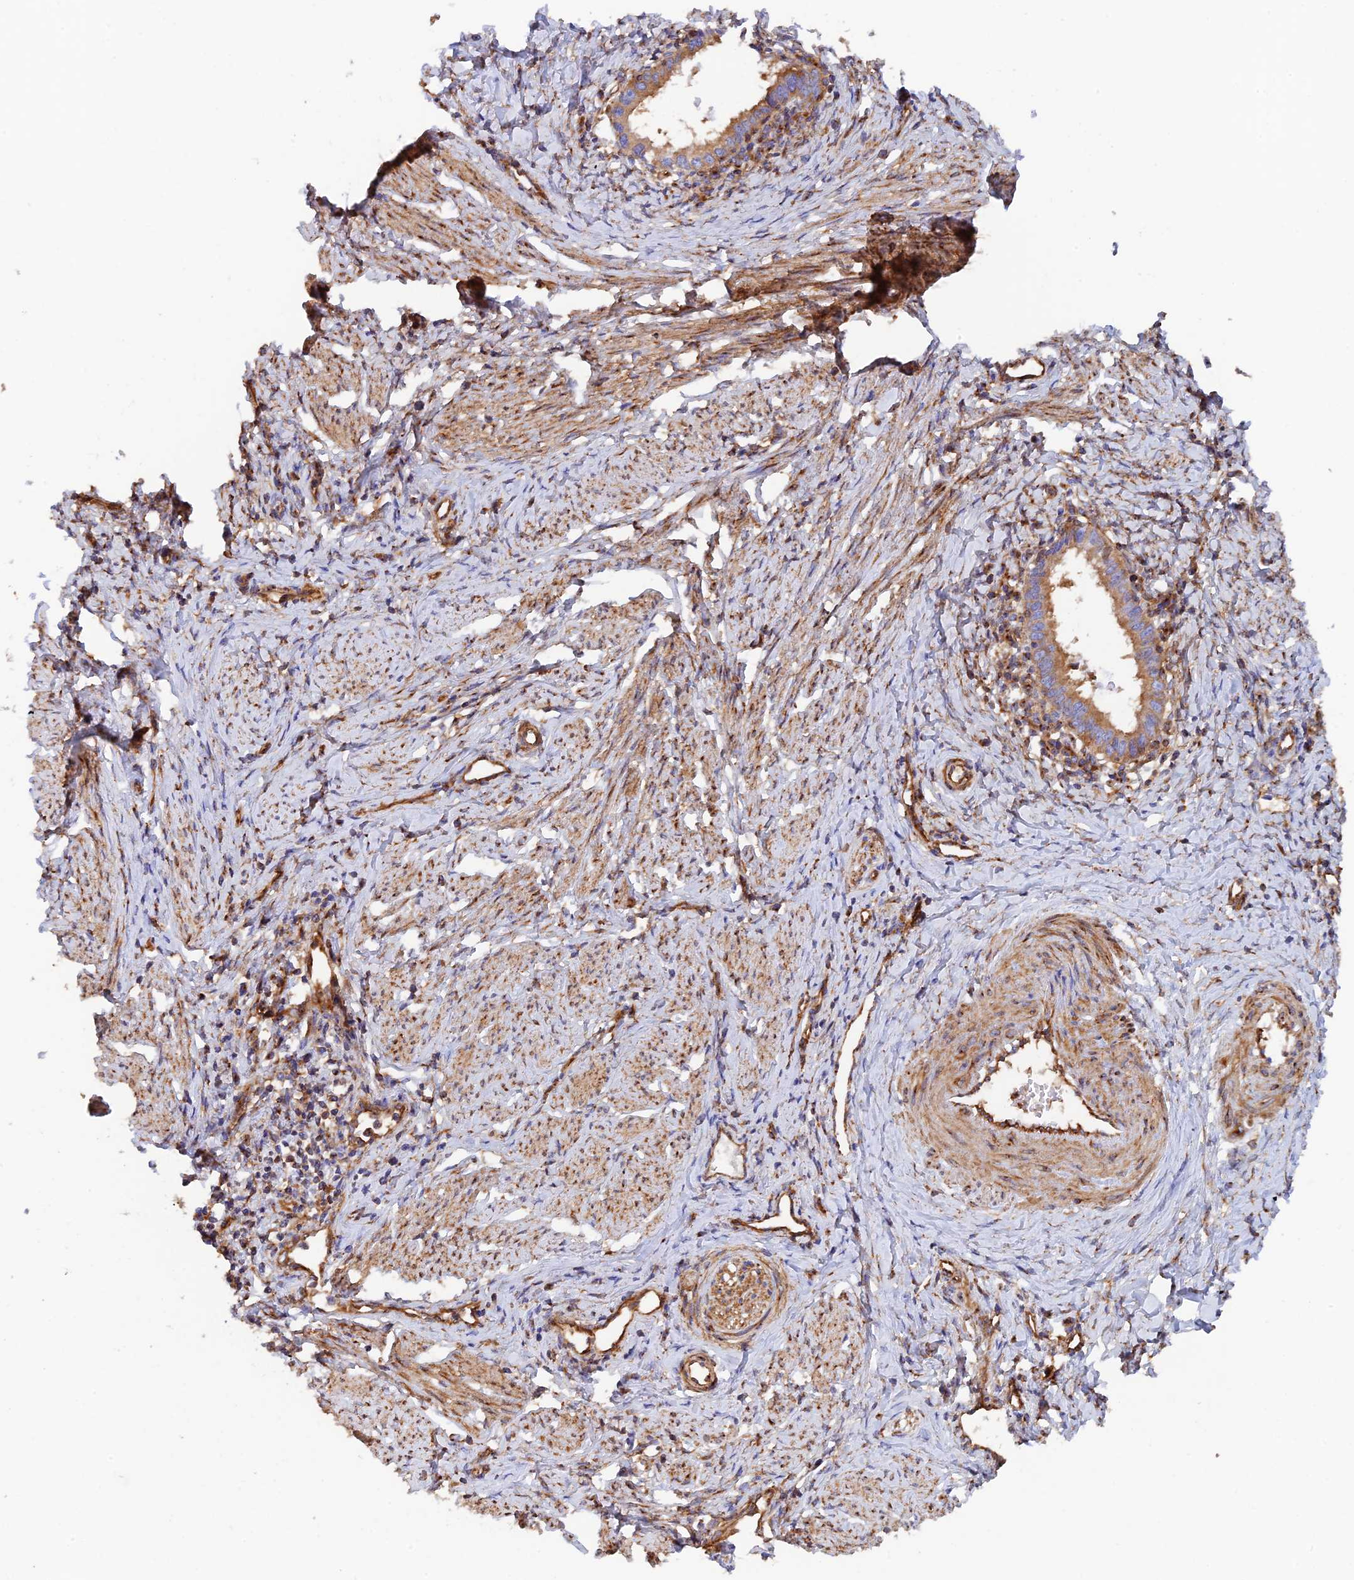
{"staining": {"intensity": "moderate", "quantity": ">75%", "location": "cytoplasmic/membranous"}, "tissue": "cervical cancer", "cell_type": "Tumor cells", "image_type": "cancer", "snomed": [{"axis": "morphology", "description": "Adenocarcinoma, NOS"}, {"axis": "topography", "description": "Cervix"}], "caption": "There is medium levels of moderate cytoplasmic/membranous staining in tumor cells of cervical cancer (adenocarcinoma), as demonstrated by immunohistochemical staining (brown color).", "gene": "DCTN2", "patient": {"sex": "female", "age": 36}}